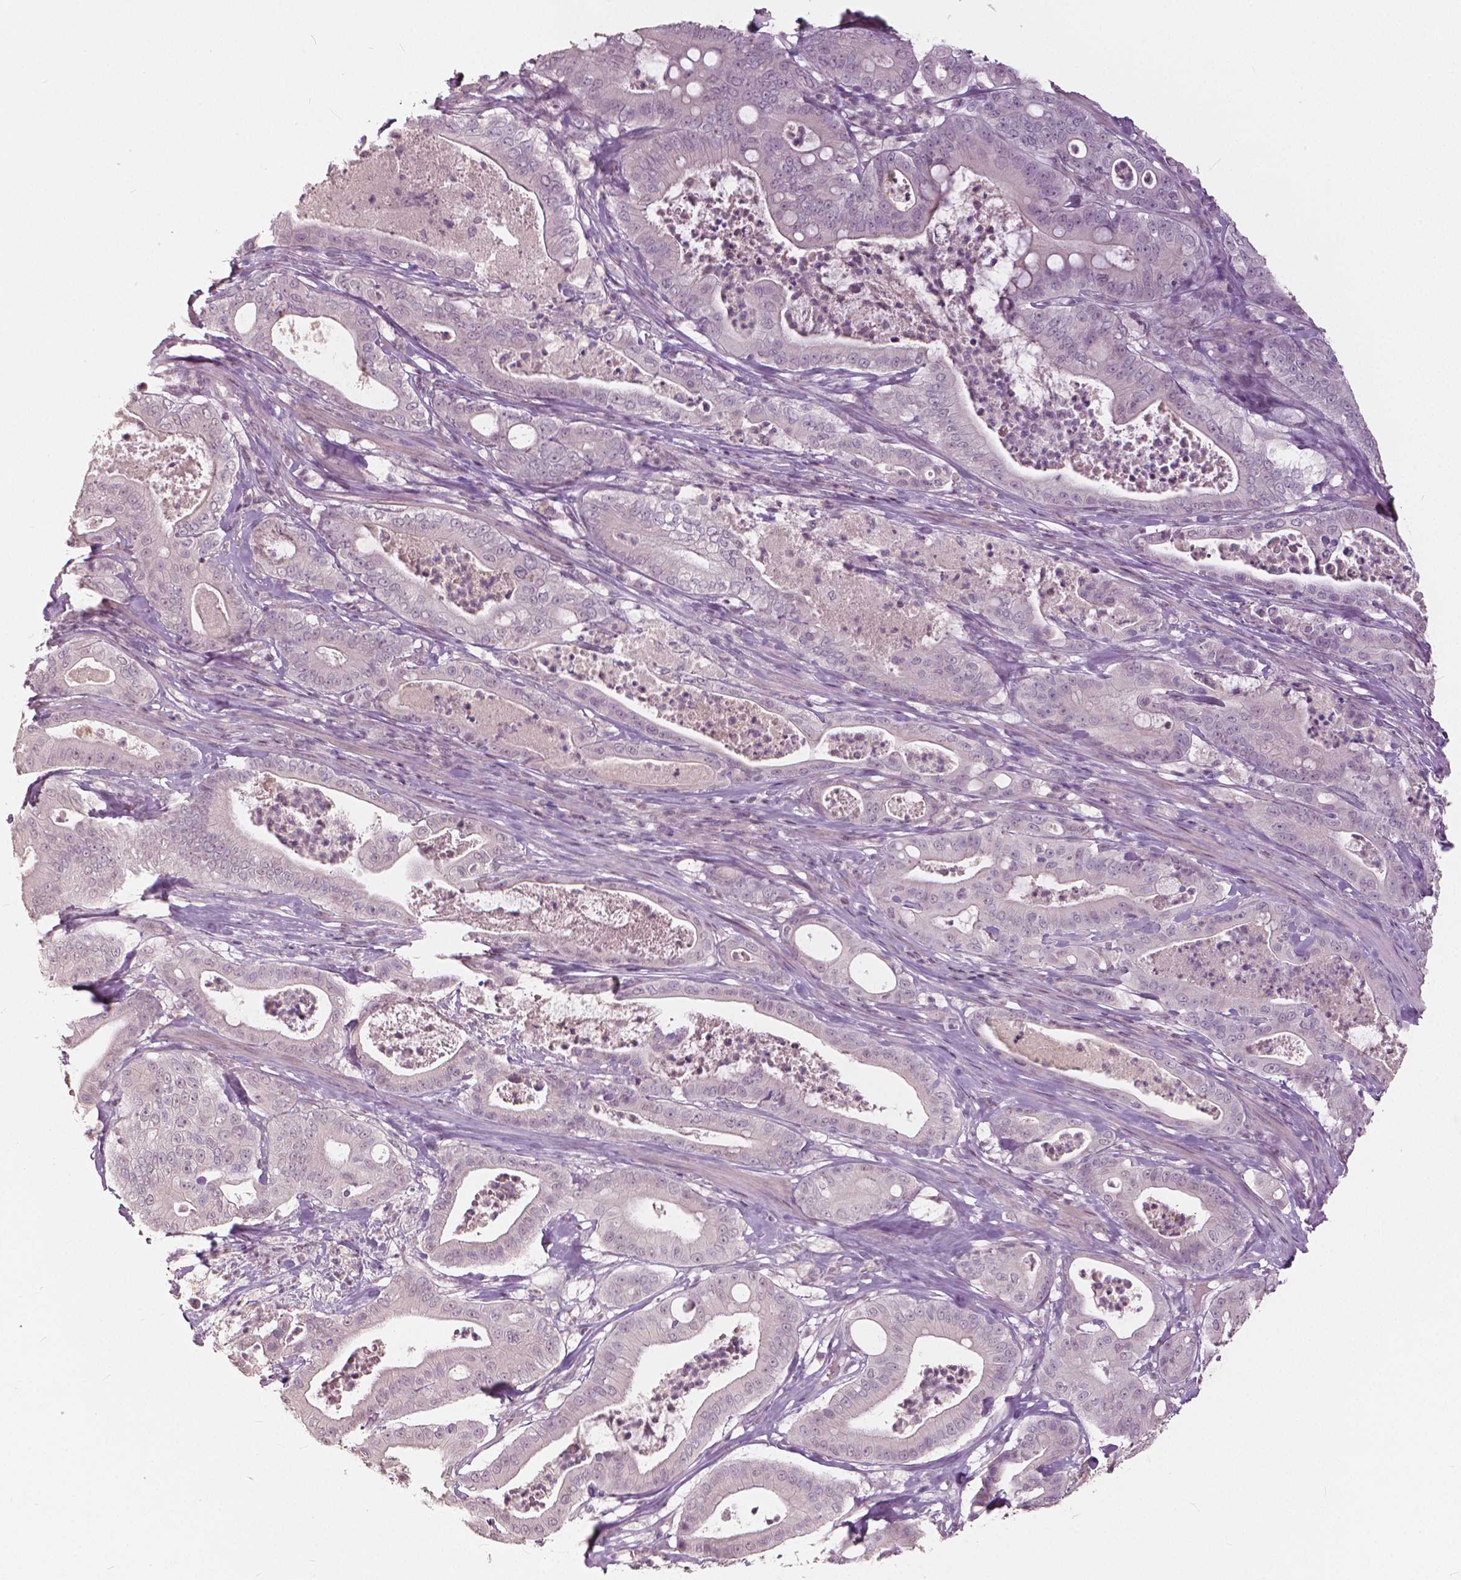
{"staining": {"intensity": "negative", "quantity": "none", "location": "none"}, "tissue": "pancreatic cancer", "cell_type": "Tumor cells", "image_type": "cancer", "snomed": [{"axis": "morphology", "description": "Adenocarcinoma, NOS"}, {"axis": "topography", "description": "Pancreas"}], "caption": "A micrograph of adenocarcinoma (pancreatic) stained for a protein displays no brown staining in tumor cells.", "gene": "NANOG", "patient": {"sex": "male", "age": 71}}